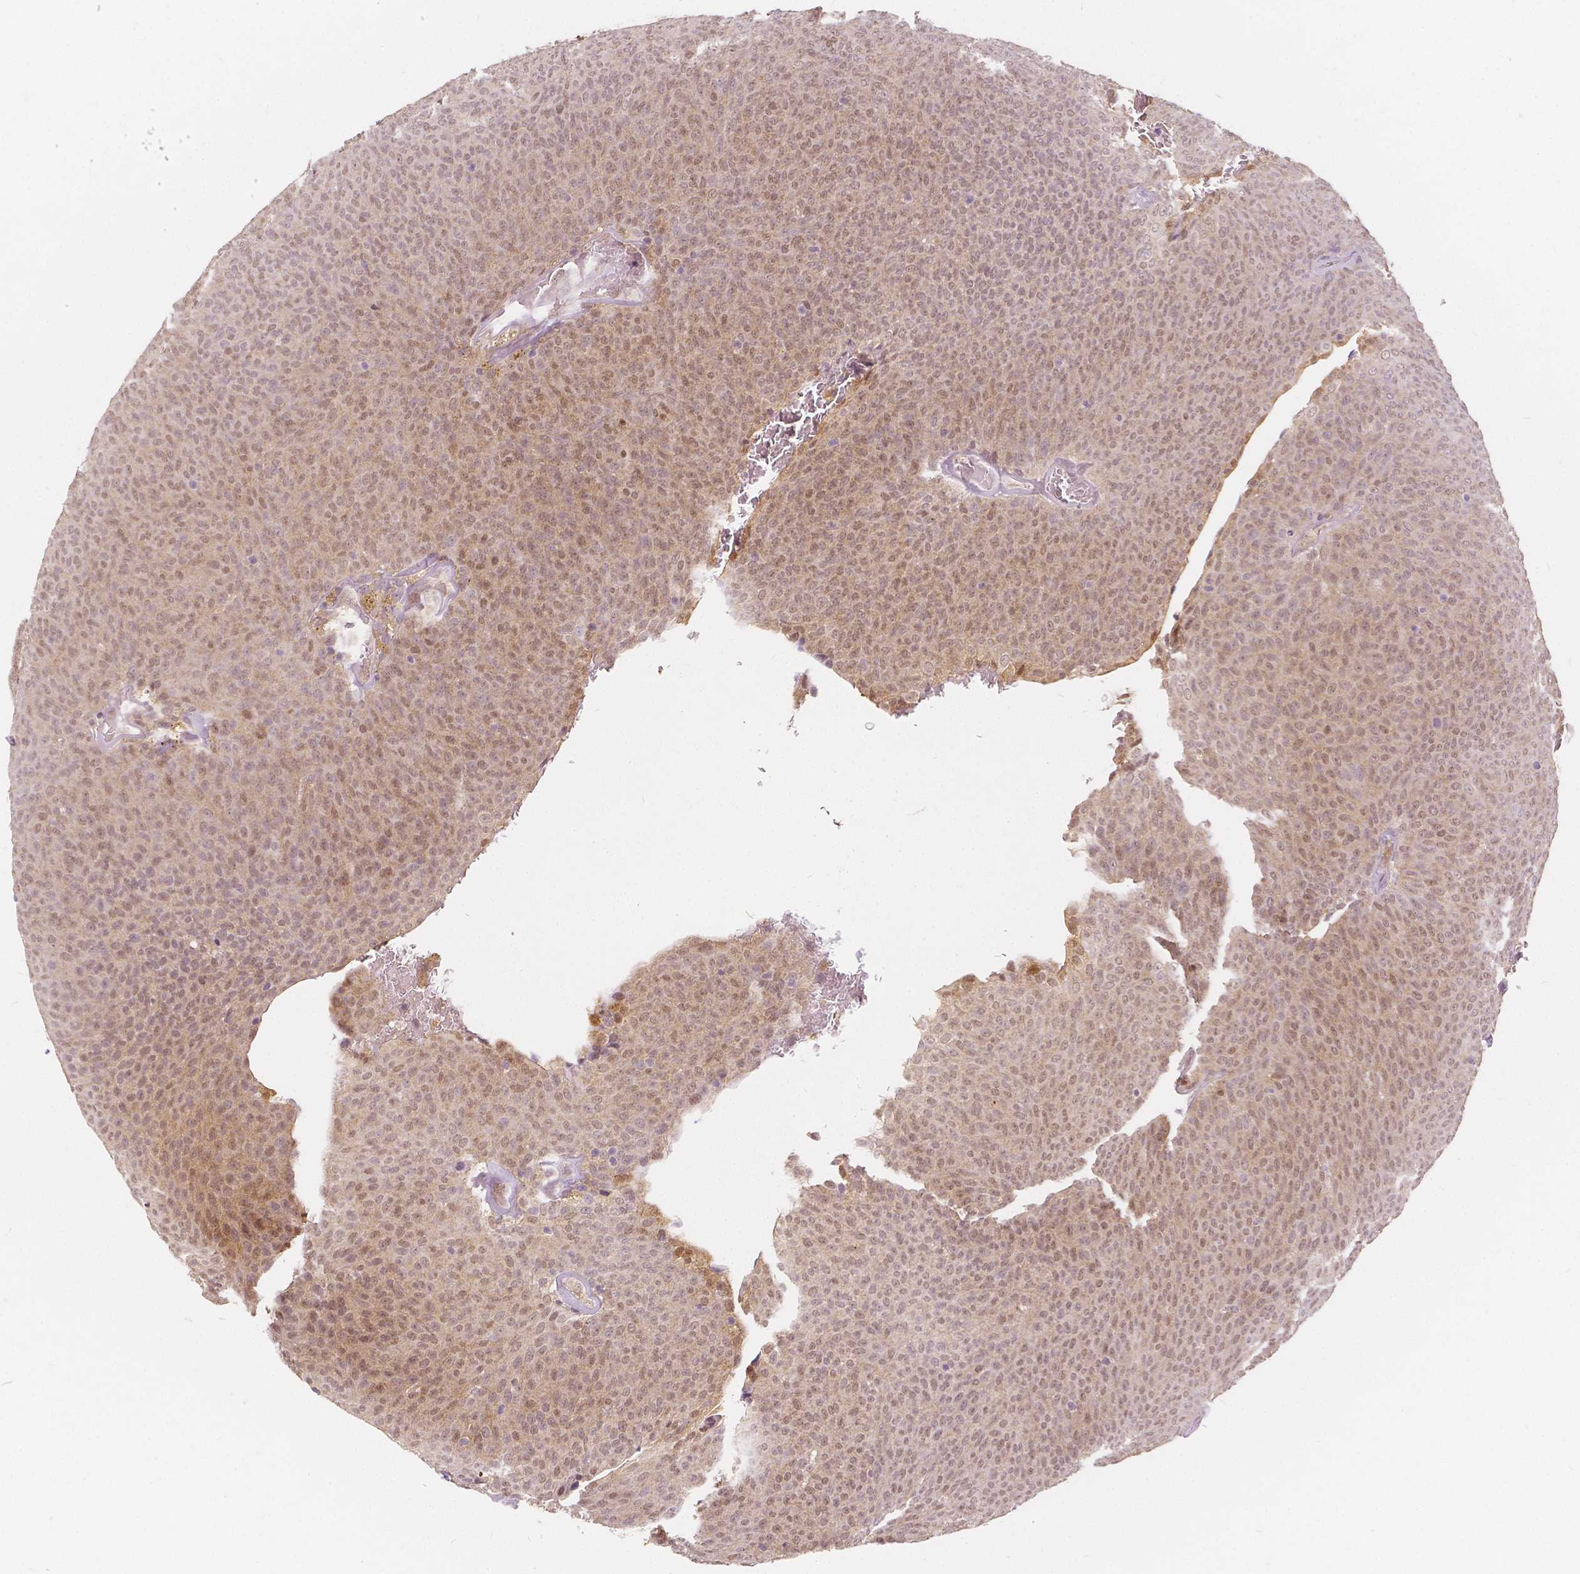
{"staining": {"intensity": "moderate", "quantity": ">75%", "location": "nuclear"}, "tissue": "urothelial cancer", "cell_type": "Tumor cells", "image_type": "cancer", "snomed": [{"axis": "morphology", "description": "Urothelial carcinoma, Low grade"}, {"axis": "topography", "description": "Urinary bladder"}], "caption": "Immunohistochemistry (DAB (3,3'-diaminobenzidine)) staining of human urothelial carcinoma (low-grade) demonstrates moderate nuclear protein positivity in approximately >75% of tumor cells. (DAB (3,3'-diaminobenzidine) IHC with brightfield microscopy, high magnification).", "gene": "NAPRT", "patient": {"sex": "male", "age": 77}}